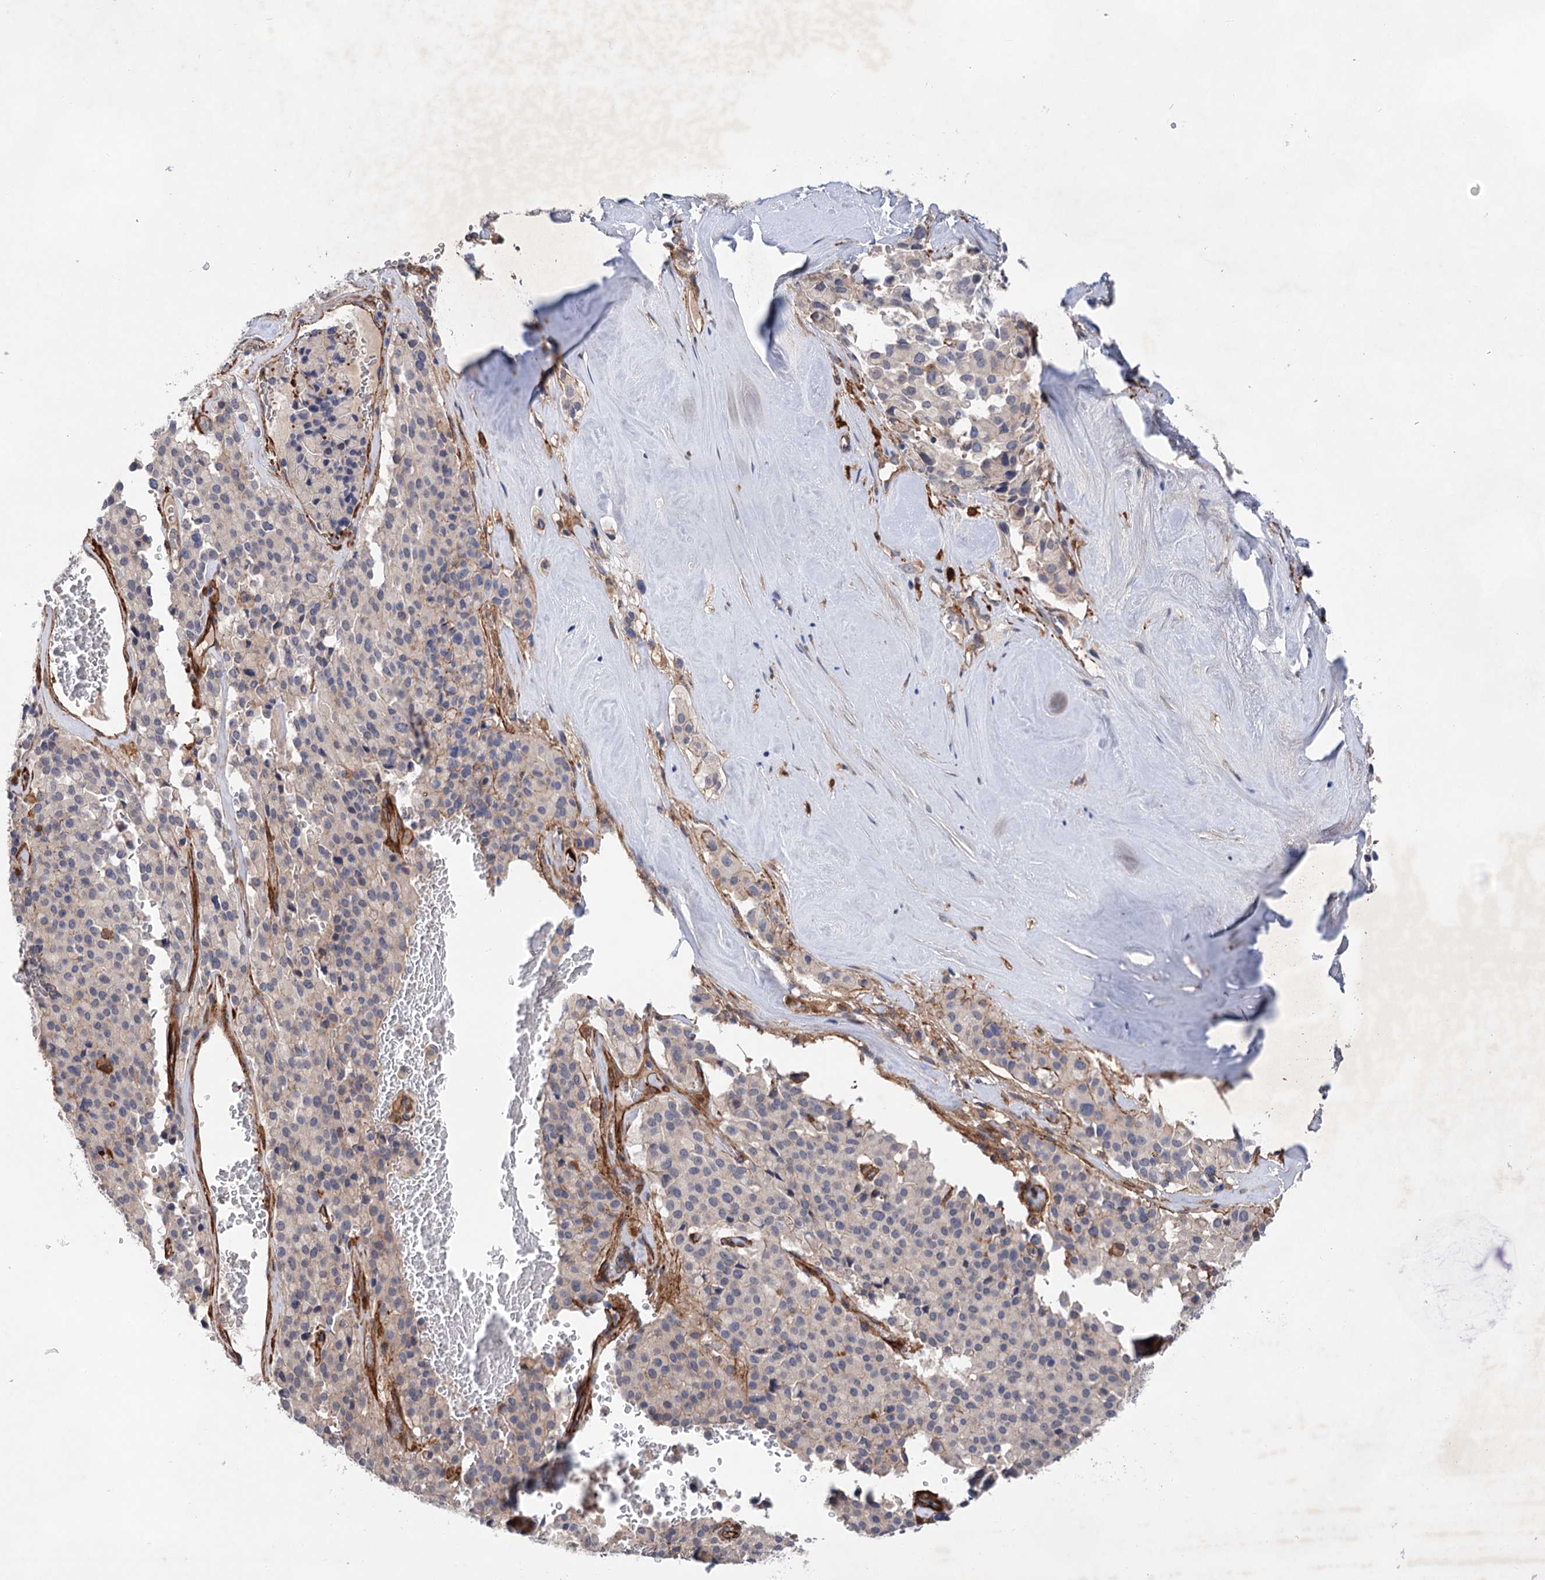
{"staining": {"intensity": "negative", "quantity": "none", "location": "none"}, "tissue": "pancreatic cancer", "cell_type": "Tumor cells", "image_type": "cancer", "snomed": [{"axis": "morphology", "description": "Adenocarcinoma, NOS"}, {"axis": "topography", "description": "Pancreas"}], "caption": "Tumor cells show no significant protein expression in adenocarcinoma (pancreatic). (DAB immunohistochemistry (IHC), high magnification).", "gene": "TMTC3", "patient": {"sex": "male", "age": 65}}